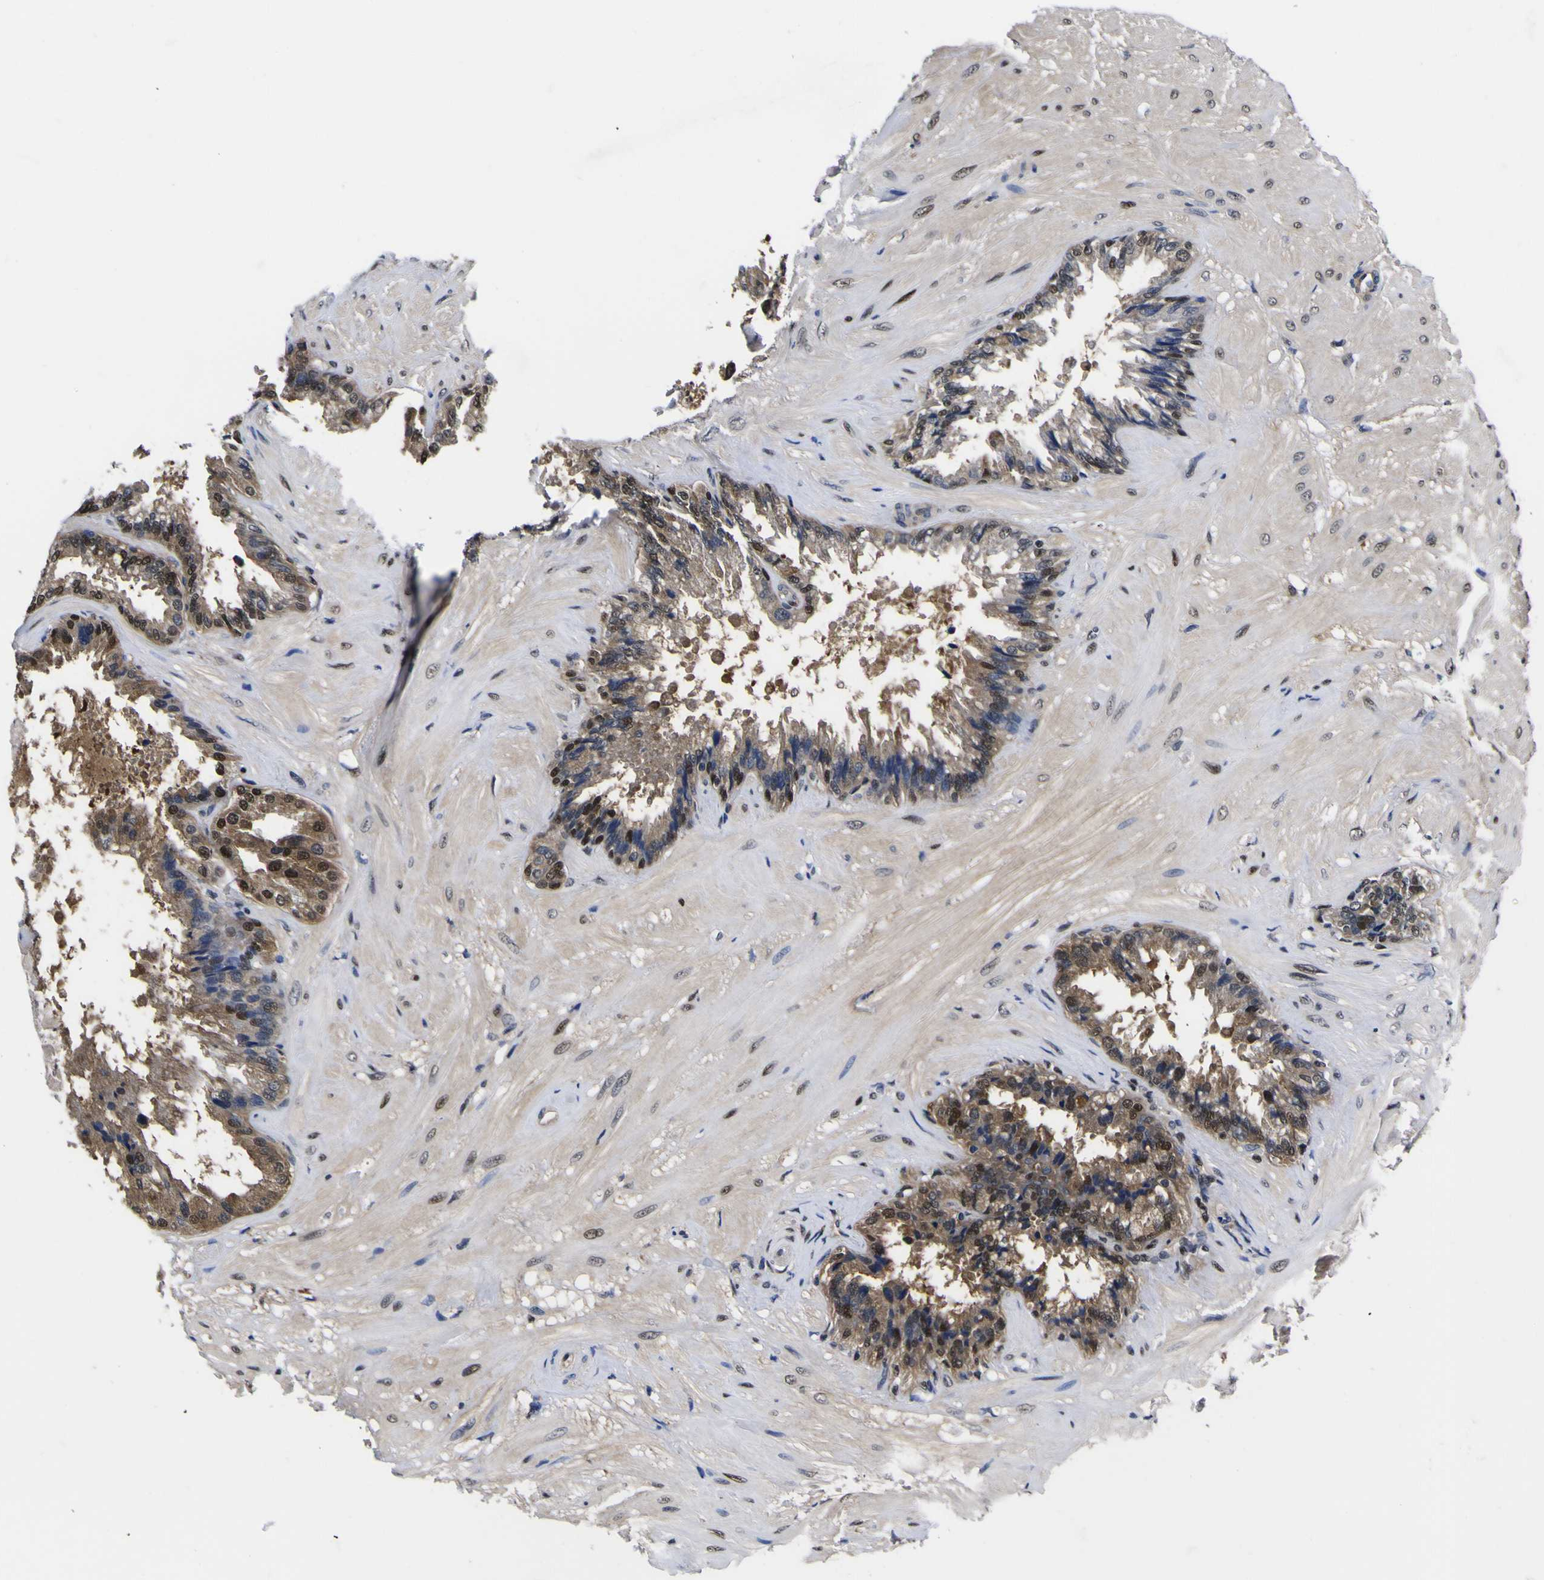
{"staining": {"intensity": "moderate", "quantity": ">75%", "location": "cytoplasmic/membranous,nuclear"}, "tissue": "seminal vesicle", "cell_type": "Glandular cells", "image_type": "normal", "snomed": [{"axis": "morphology", "description": "Normal tissue, NOS"}, {"axis": "topography", "description": "Seminal veicle"}], "caption": "Glandular cells demonstrate moderate cytoplasmic/membranous,nuclear expression in approximately >75% of cells in unremarkable seminal vesicle.", "gene": "FAM110B", "patient": {"sex": "male", "age": 46}}